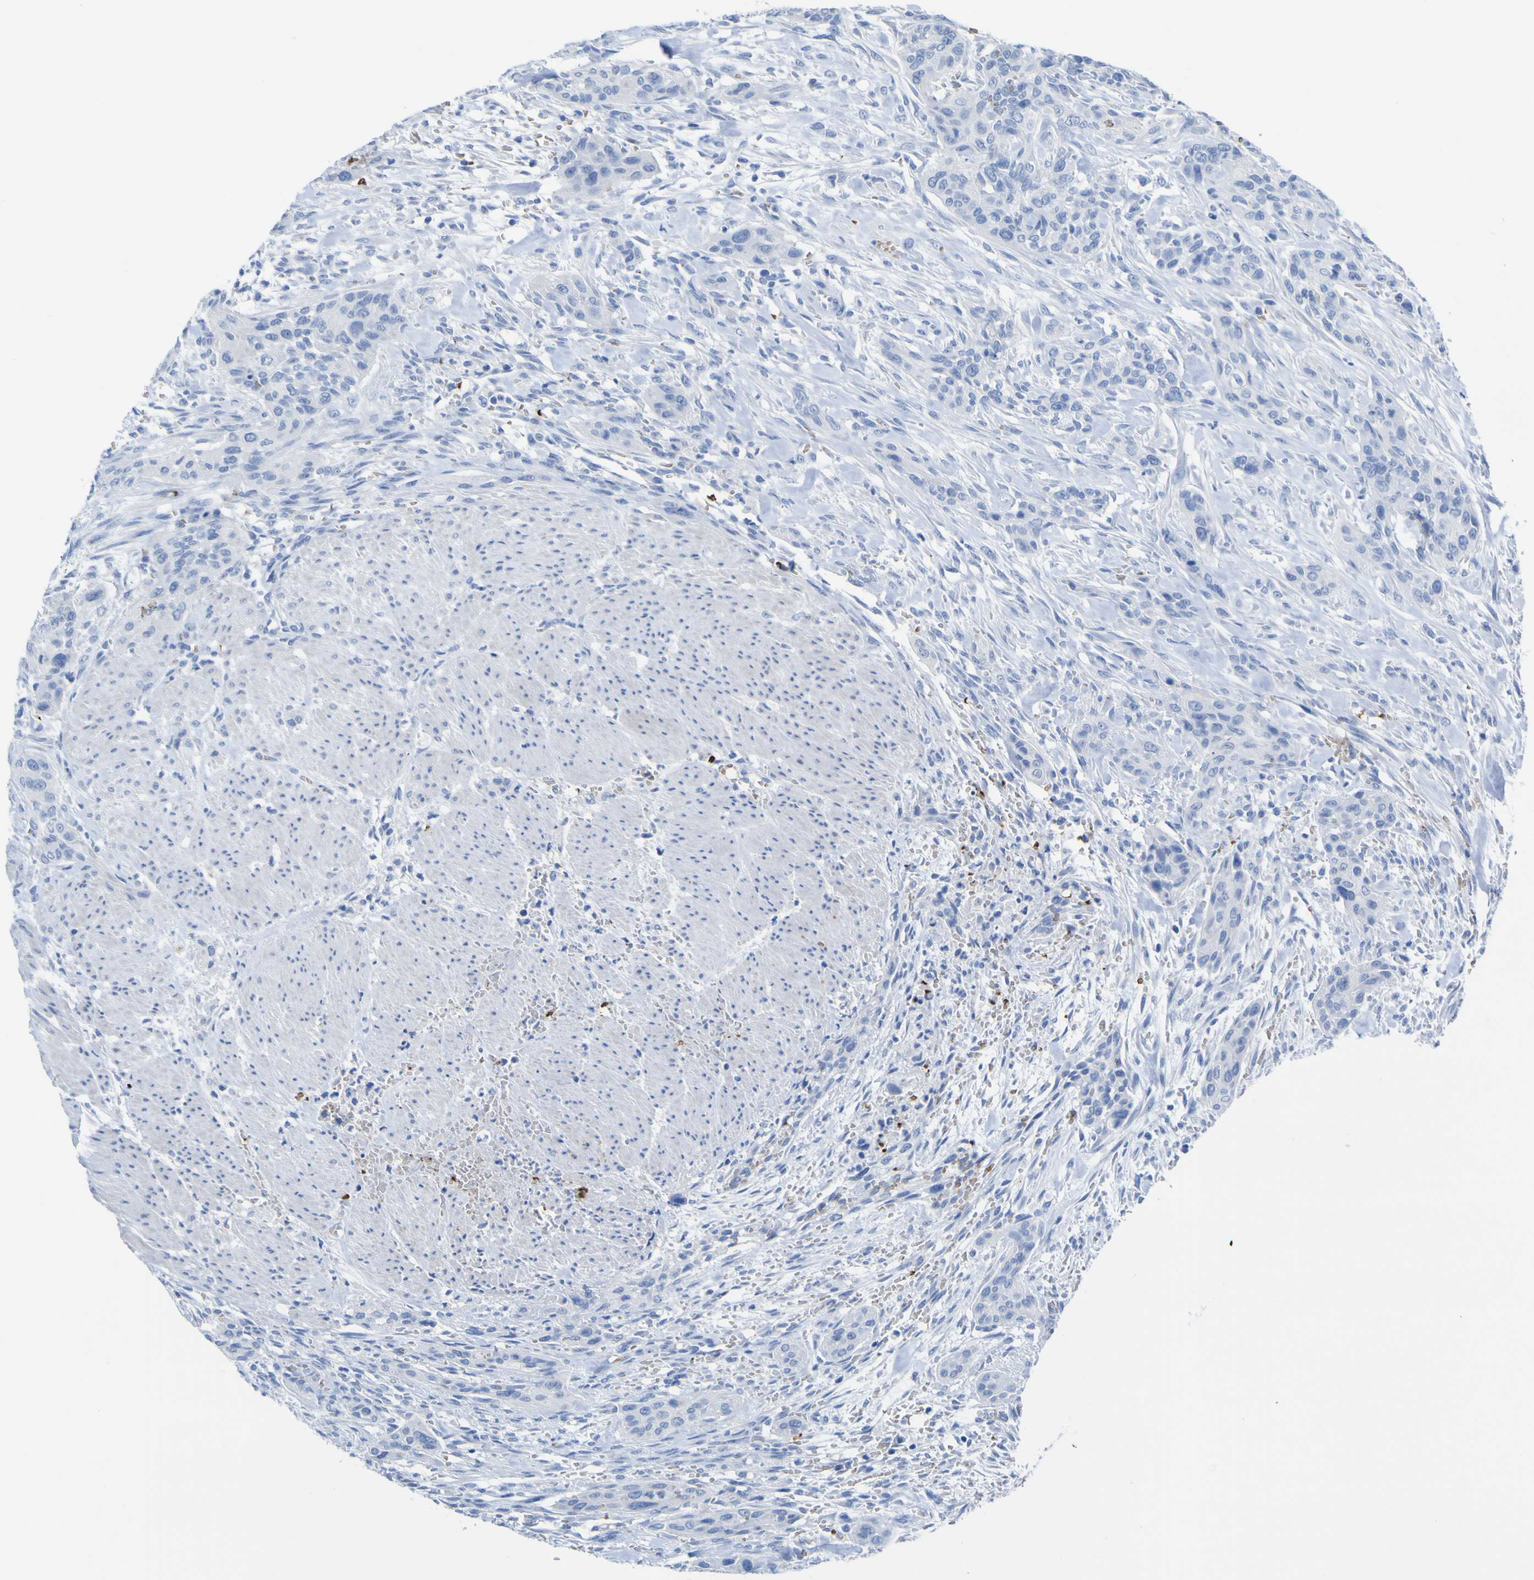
{"staining": {"intensity": "negative", "quantity": "none", "location": "none"}, "tissue": "urothelial cancer", "cell_type": "Tumor cells", "image_type": "cancer", "snomed": [{"axis": "morphology", "description": "Urothelial carcinoma, High grade"}, {"axis": "topography", "description": "Urinary bladder"}], "caption": "This photomicrograph is of urothelial carcinoma (high-grade) stained with immunohistochemistry (IHC) to label a protein in brown with the nuclei are counter-stained blue. There is no expression in tumor cells.", "gene": "GCM1", "patient": {"sex": "male", "age": 35}}